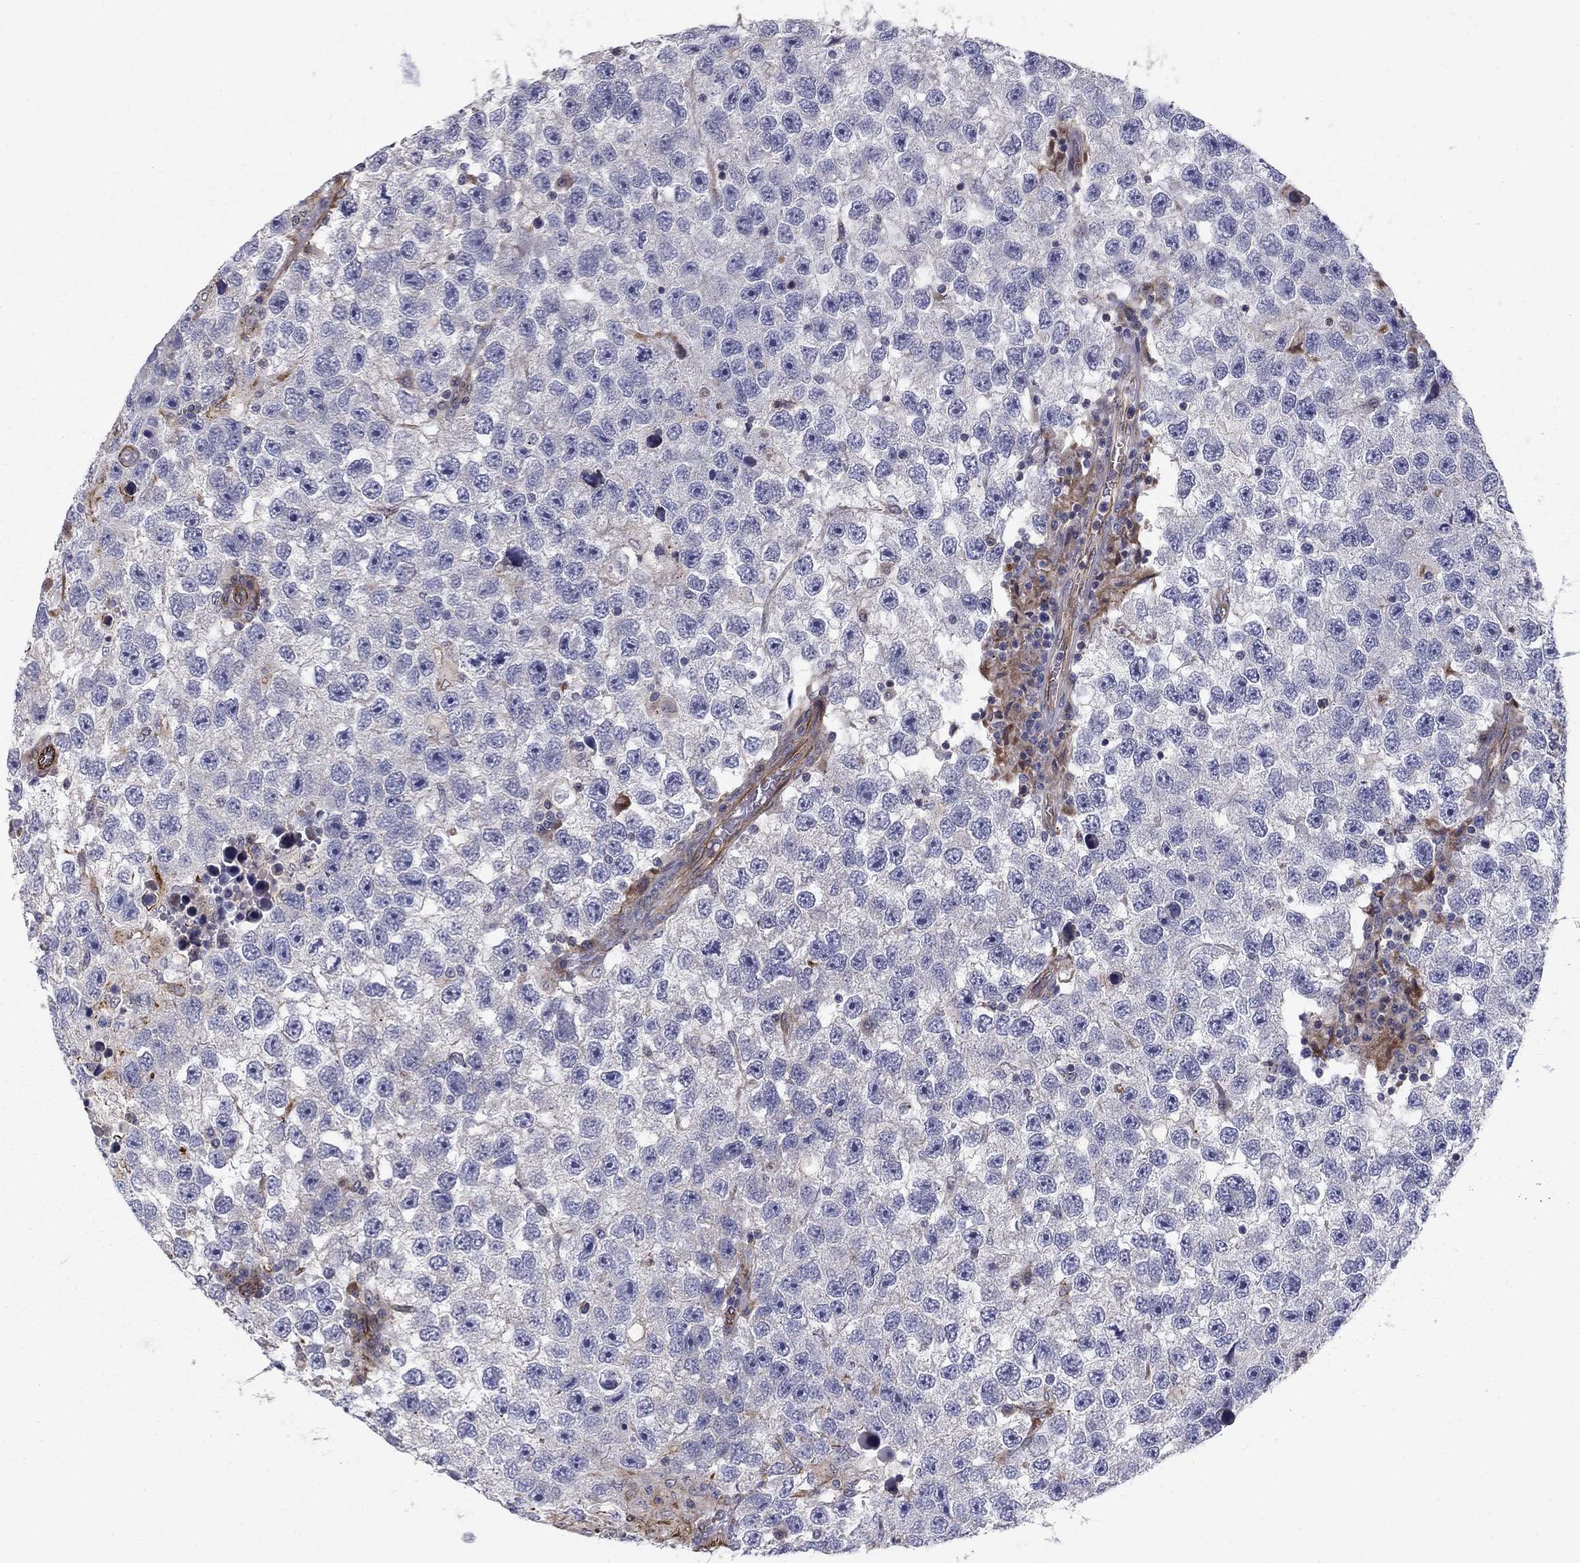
{"staining": {"intensity": "negative", "quantity": "none", "location": "none"}, "tissue": "testis cancer", "cell_type": "Tumor cells", "image_type": "cancer", "snomed": [{"axis": "morphology", "description": "Seminoma, NOS"}, {"axis": "topography", "description": "Testis"}], "caption": "Protein analysis of testis cancer shows no significant positivity in tumor cells. The staining was performed using DAB (3,3'-diaminobenzidine) to visualize the protein expression in brown, while the nuclei were stained in blue with hematoxylin (Magnification: 20x).", "gene": "CLSTN1", "patient": {"sex": "male", "age": 26}}